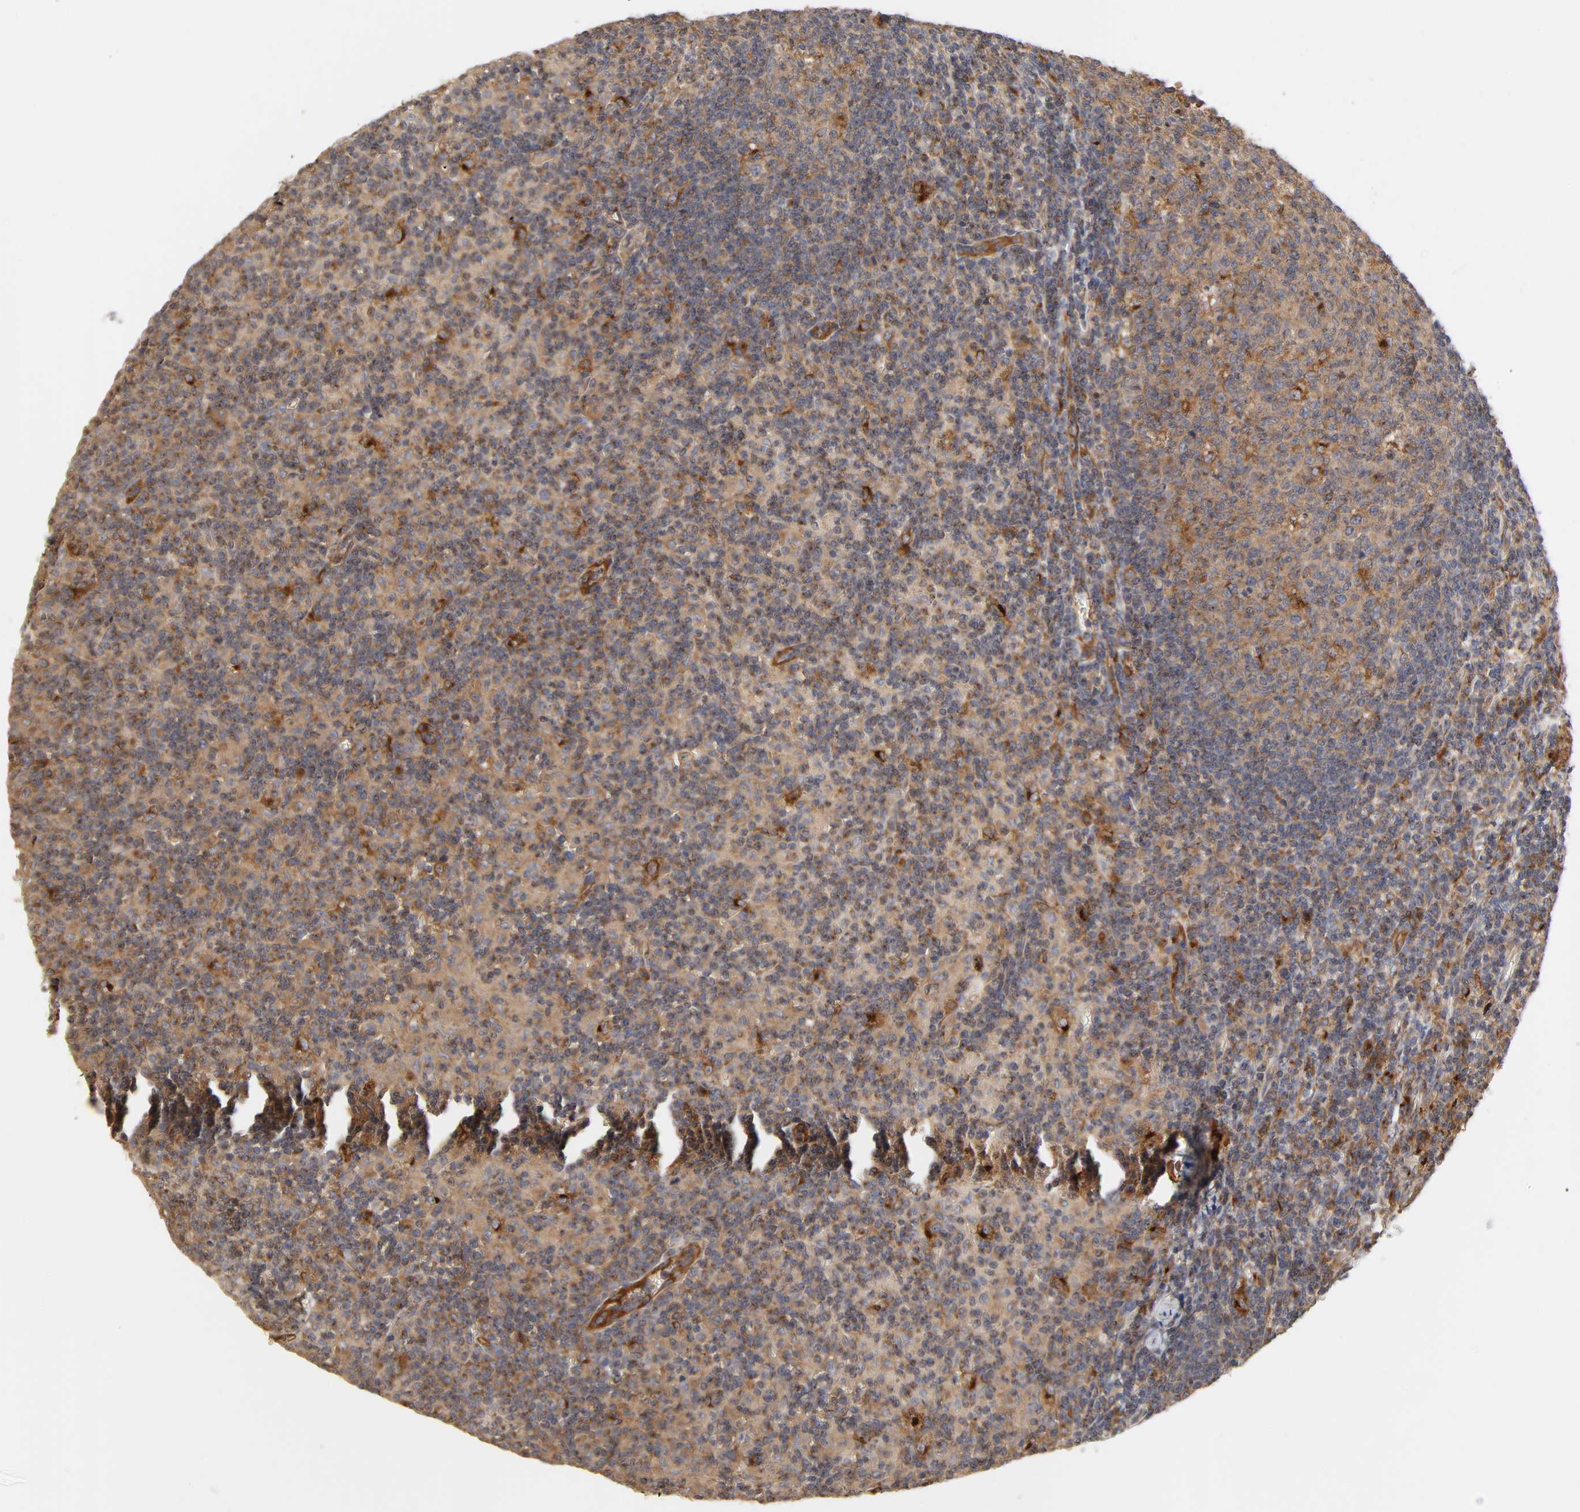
{"staining": {"intensity": "moderate", "quantity": ">75%", "location": "cytoplasmic/membranous"}, "tissue": "lymph node", "cell_type": "Germinal center cells", "image_type": "normal", "snomed": [{"axis": "morphology", "description": "Normal tissue, NOS"}, {"axis": "morphology", "description": "Inflammation, NOS"}, {"axis": "topography", "description": "Lymph node"}], "caption": "Human lymph node stained for a protein (brown) exhibits moderate cytoplasmic/membranous positive positivity in approximately >75% of germinal center cells.", "gene": "GNPTG", "patient": {"sex": "male", "age": 55}}